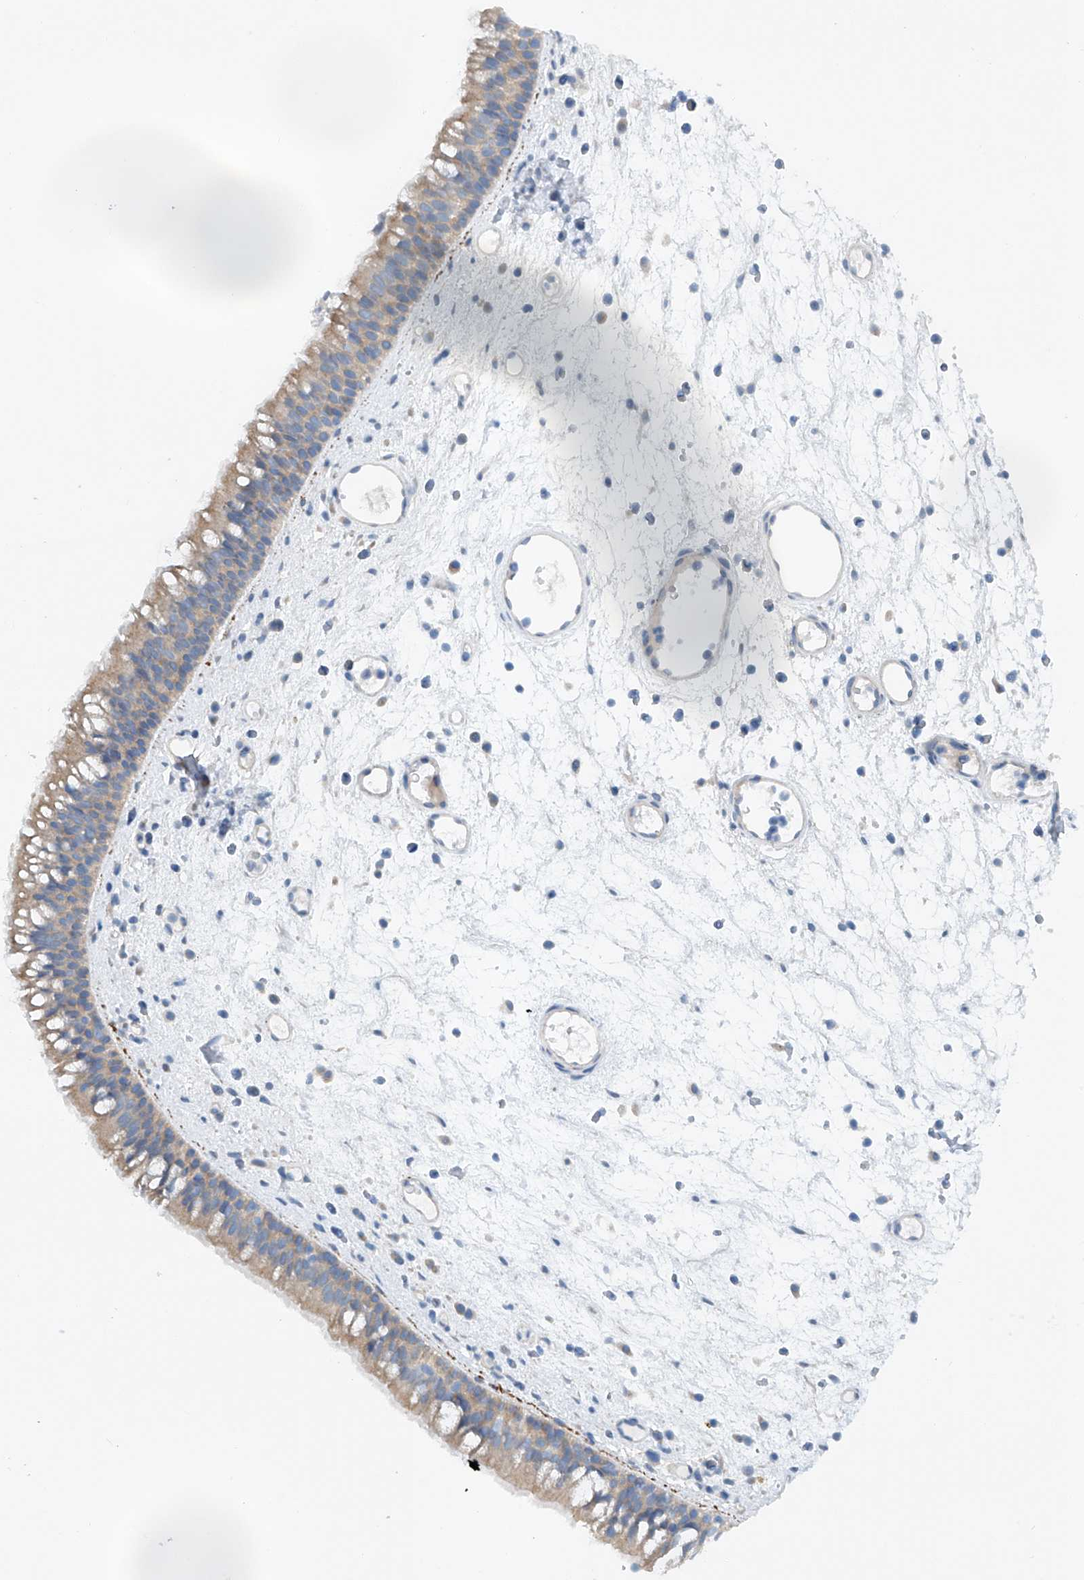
{"staining": {"intensity": "weak", "quantity": ">75%", "location": "cytoplasmic/membranous"}, "tissue": "nasopharynx", "cell_type": "Respiratory epithelial cells", "image_type": "normal", "snomed": [{"axis": "morphology", "description": "Normal tissue, NOS"}, {"axis": "morphology", "description": "Inflammation, NOS"}, {"axis": "morphology", "description": "Malignant melanoma, Metastatic site"}, {"axis": "topography", "description": "Nasopharynx"}], "caption": "Immunohistochemistry staining of unremarkable nasopharynx, which reveals low levels of weak cytoplasmic/membranous staining in about >75% of respiratory epithelial cells indicating weak cytoplasmic/membranous protein staining. The staining was performed using DAB (brown) for protein detection and nuclei were counterstained in hematoxylin (blue).", "gene": "CEP85L", "patient": {"sex": "male", "age": 70}}